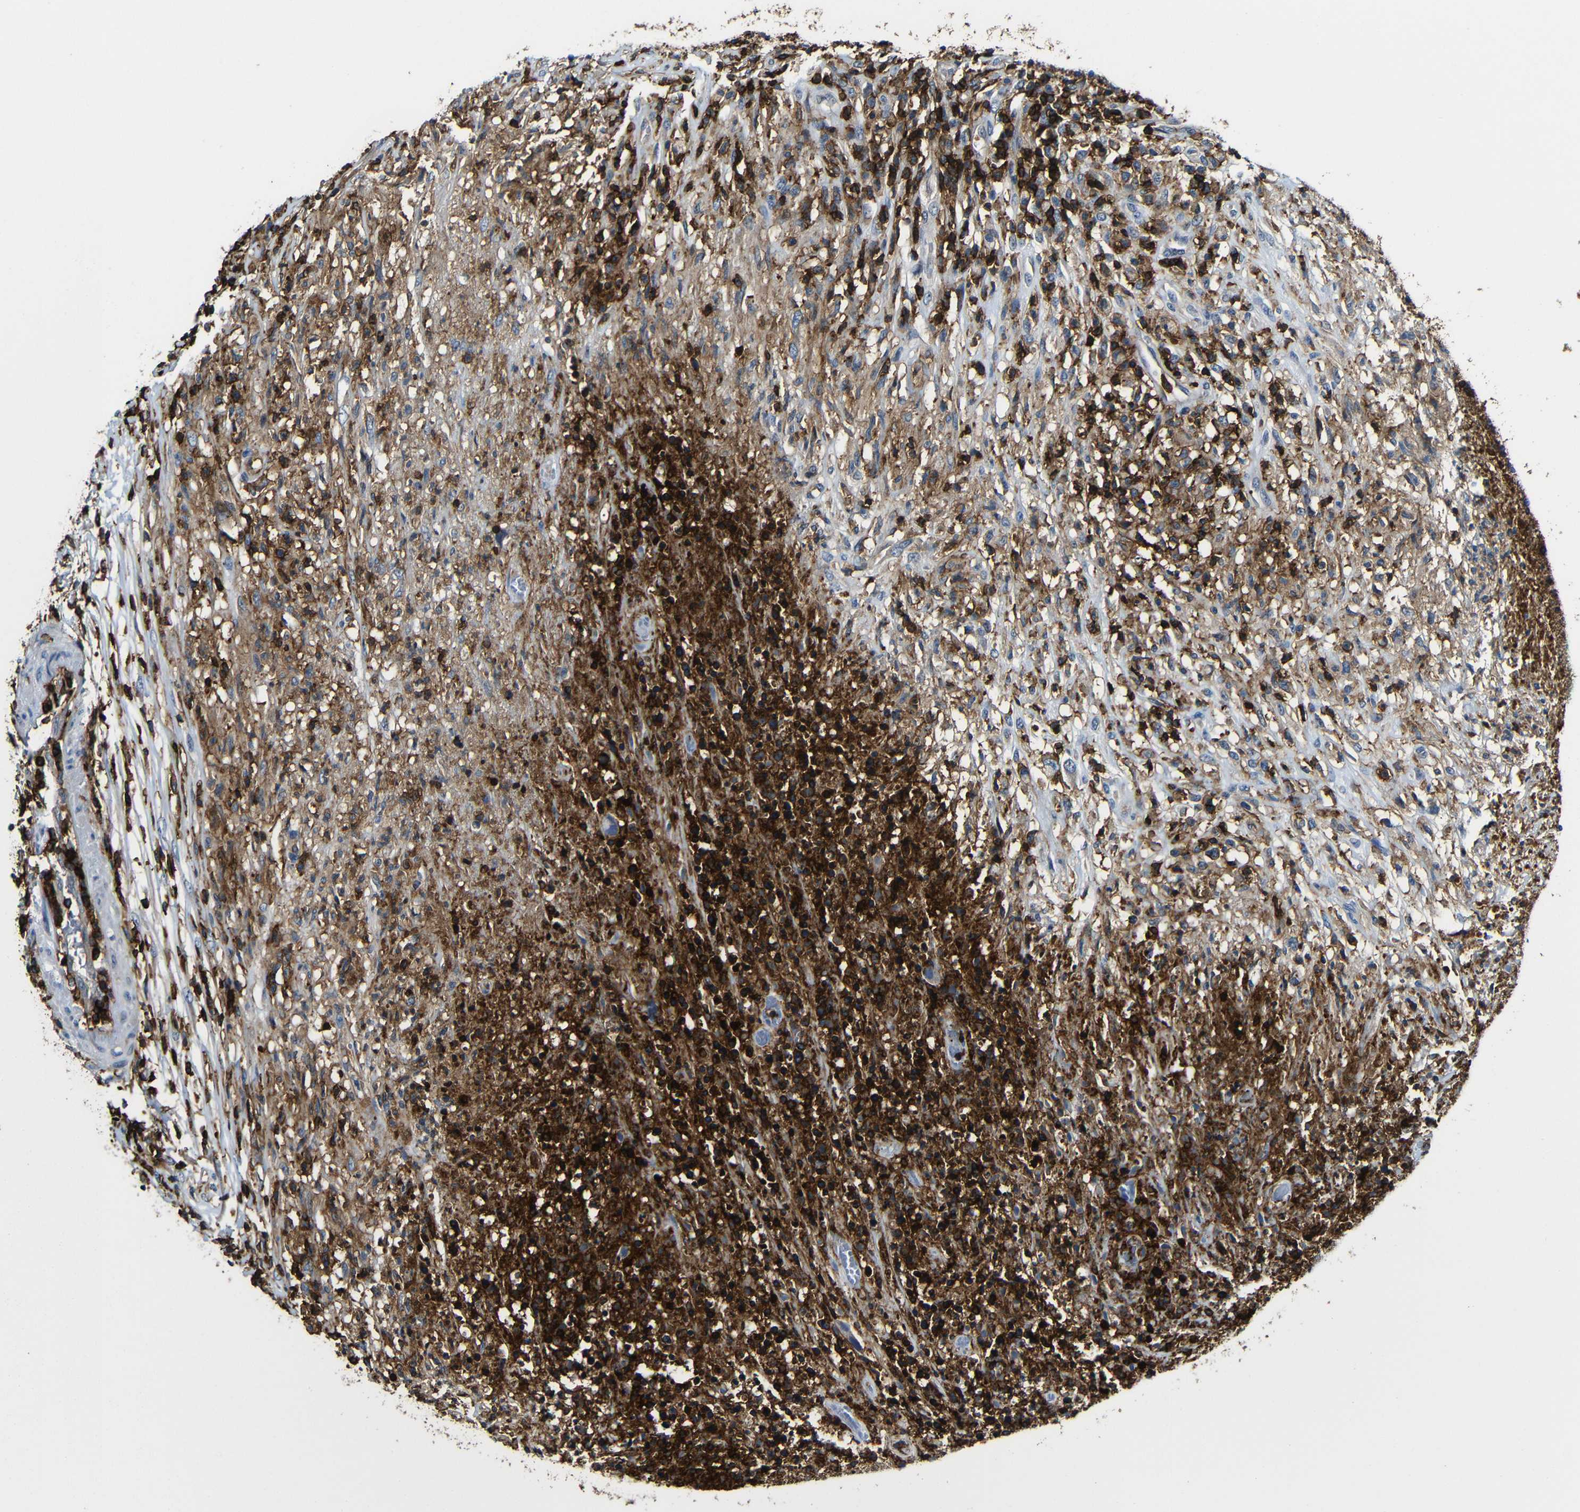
{"staining": {"intensity": "strong", "quantity": ">75%", "location": "cytoplasmic/membranous"}, "tissue": "lymphoma", "cell_type": "Tumor cells", "image_type": "cancer", "snomed": [{"axis": "morphology", "description": "Malignant lymphoma, non-Hodgkin's type, High grade"}, {"axis": "topography", "description": "Lymph node"}], "caption": "Immunohistochemical staining of lymphoma displays high levels of strong cytoplasmic/membranous positivity in approximately >75% of tumor cells.", "gene": "P2RY12", "patient": {"sex": "female", "age": 84}}